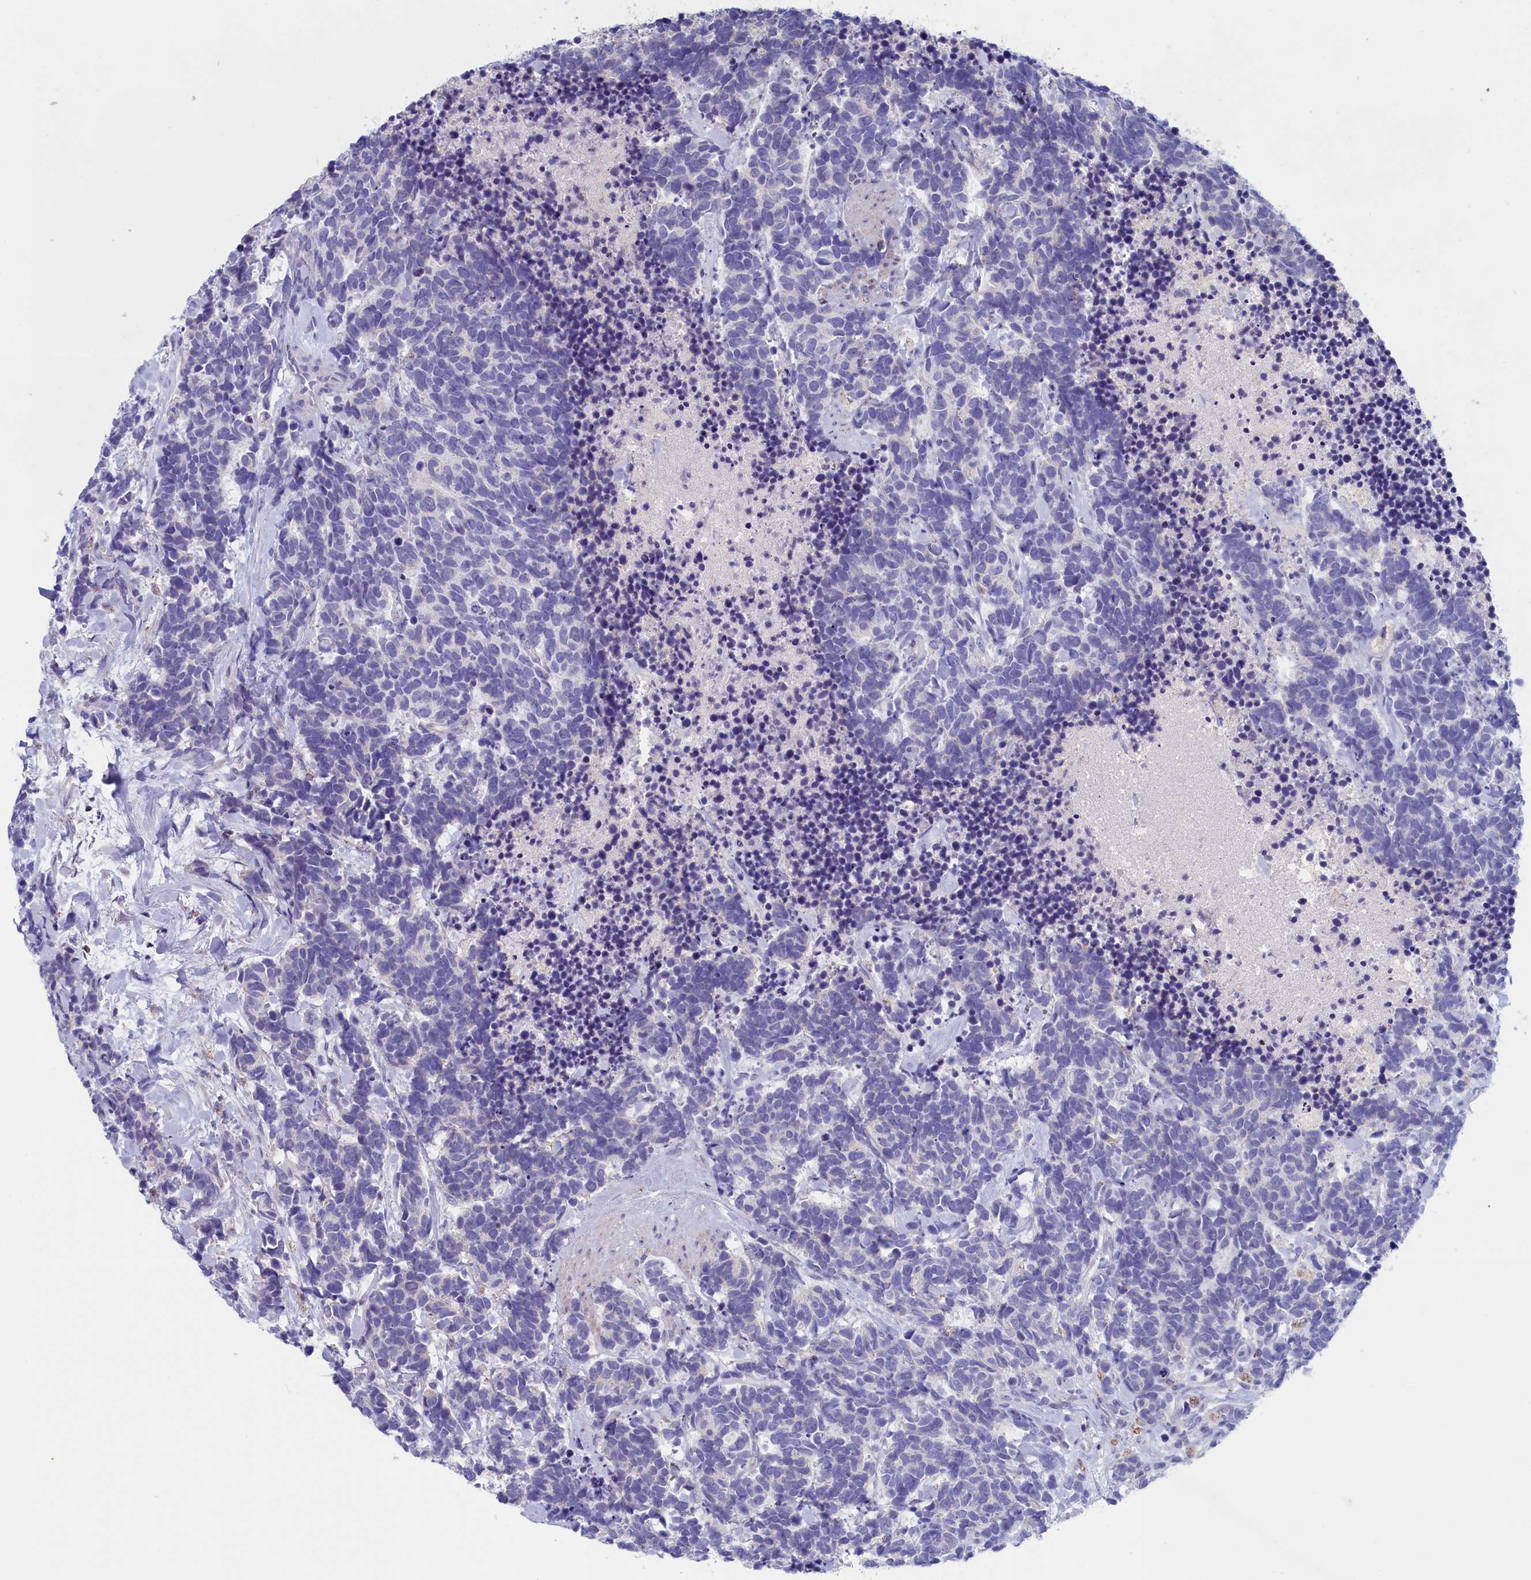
{"staining": {"intensity": "negative", "quantity": "none", "location": "none"}, "tissue": "carcinoid", "cell_type": "Tumor cells", "image_type": "cancer", "snomed": [{"axis": "morphology", "description": "Carcinoma, NOS"}, {"axis": "morphology", "description": "Carcinoid, malignant, NOS"}, {"axis": "topography", "description": "Prostate"}], "caption": "Immunohistochemistry image of neoplastic tissue: carcinoid stained with DAB demonstrates no significant protein expression in tumor cells.", "gene": "PRDM12", "patient": {"sex": "male", "age": 57}}